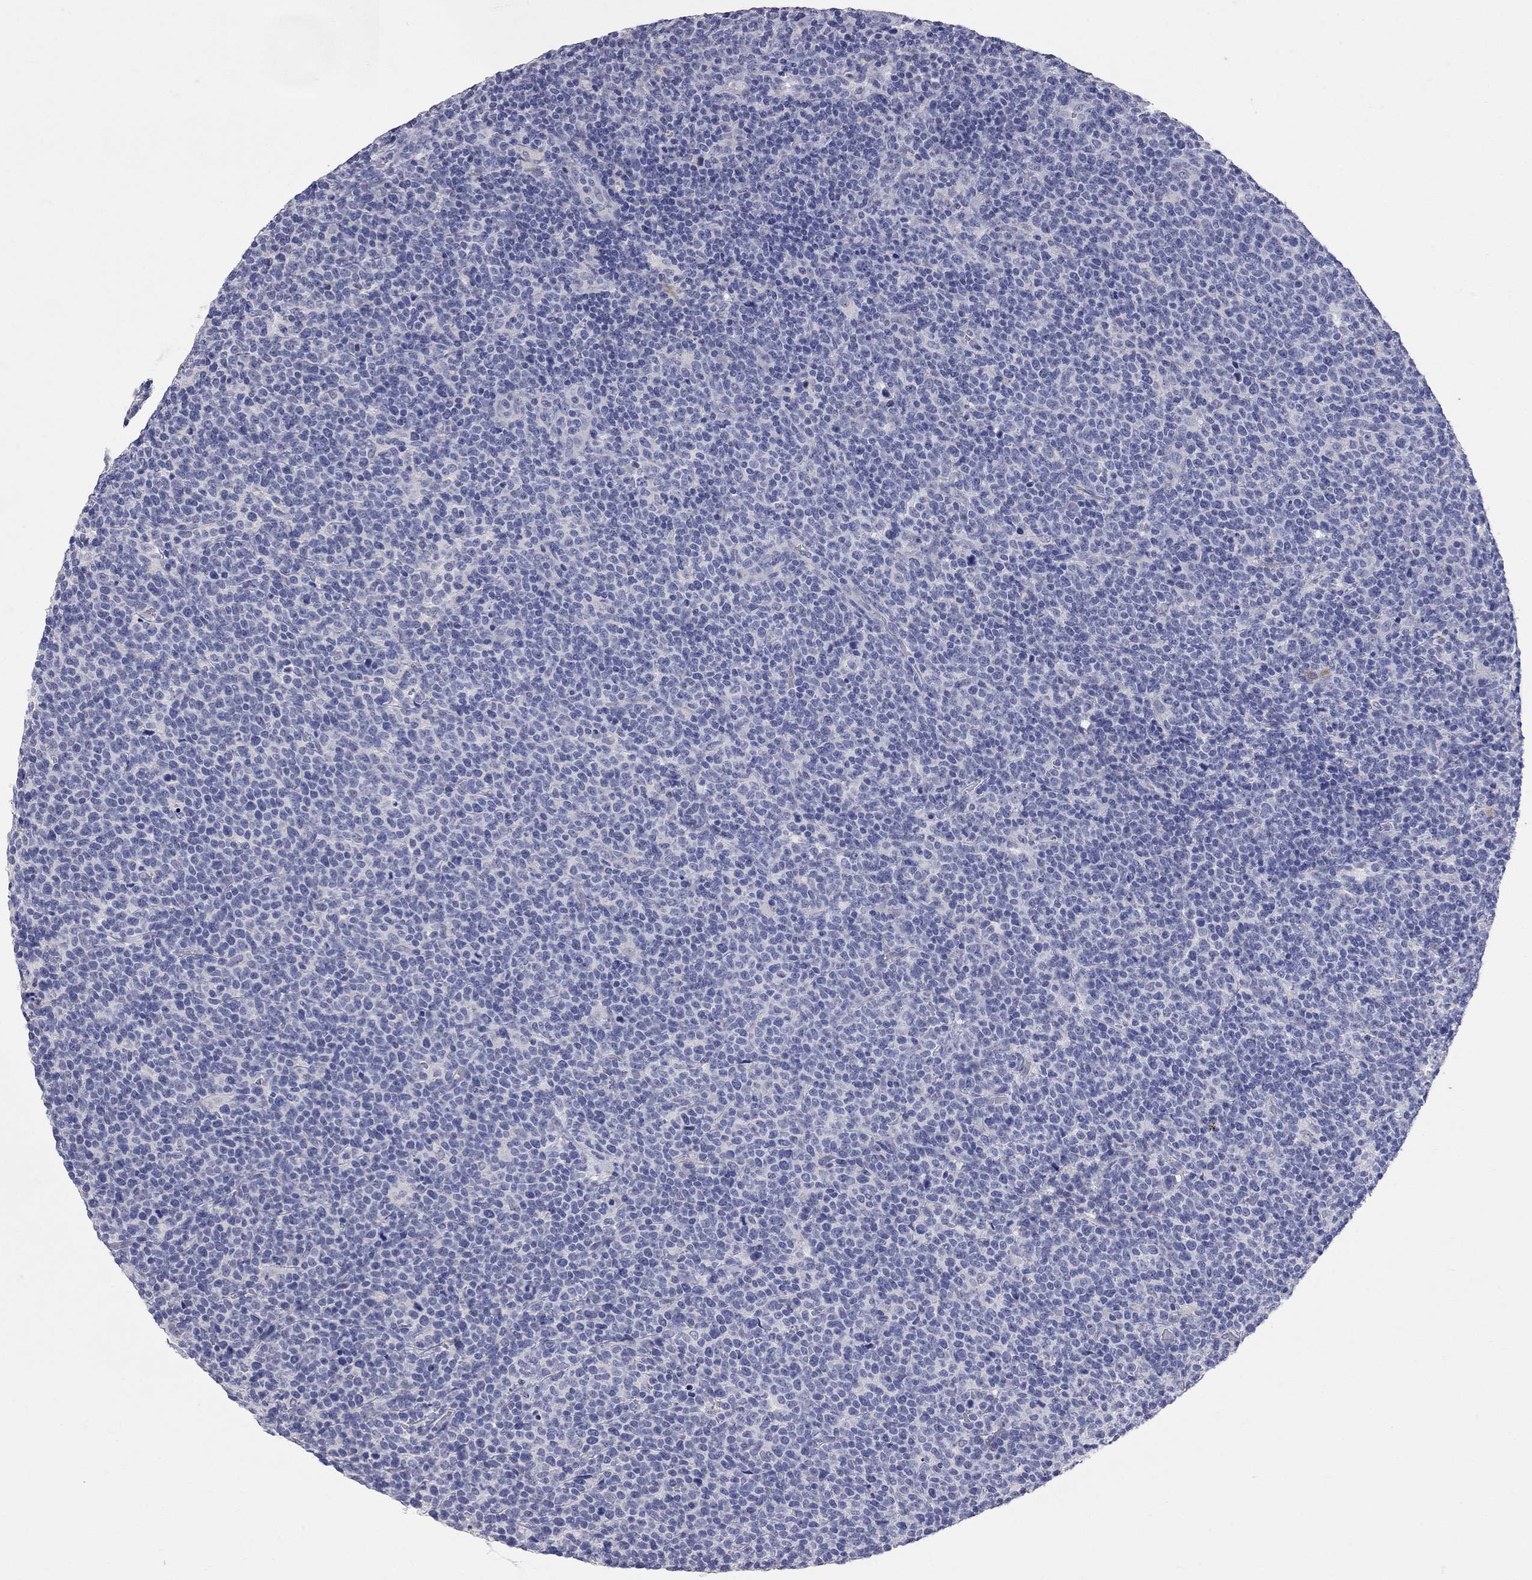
{"staining": {"intensity": "negative", "quantity": "none", "location": "none"}, "tissue": "lymphoma", "cell_type": "Tumor cells", "image_type": "cancer", "snomed": [{"axis": "morphology", "description": "Malignant lymphoma, non-Hodgkin's type, High grade"}, {"axis": "topography", "description": "Lymph node"}], "caption": "Human lymphoma stained for a protein using IHC demonstrates no staining in tumor cells.", "gene": "FAM221B", "patient": {"sex": "male", "age": 61}}